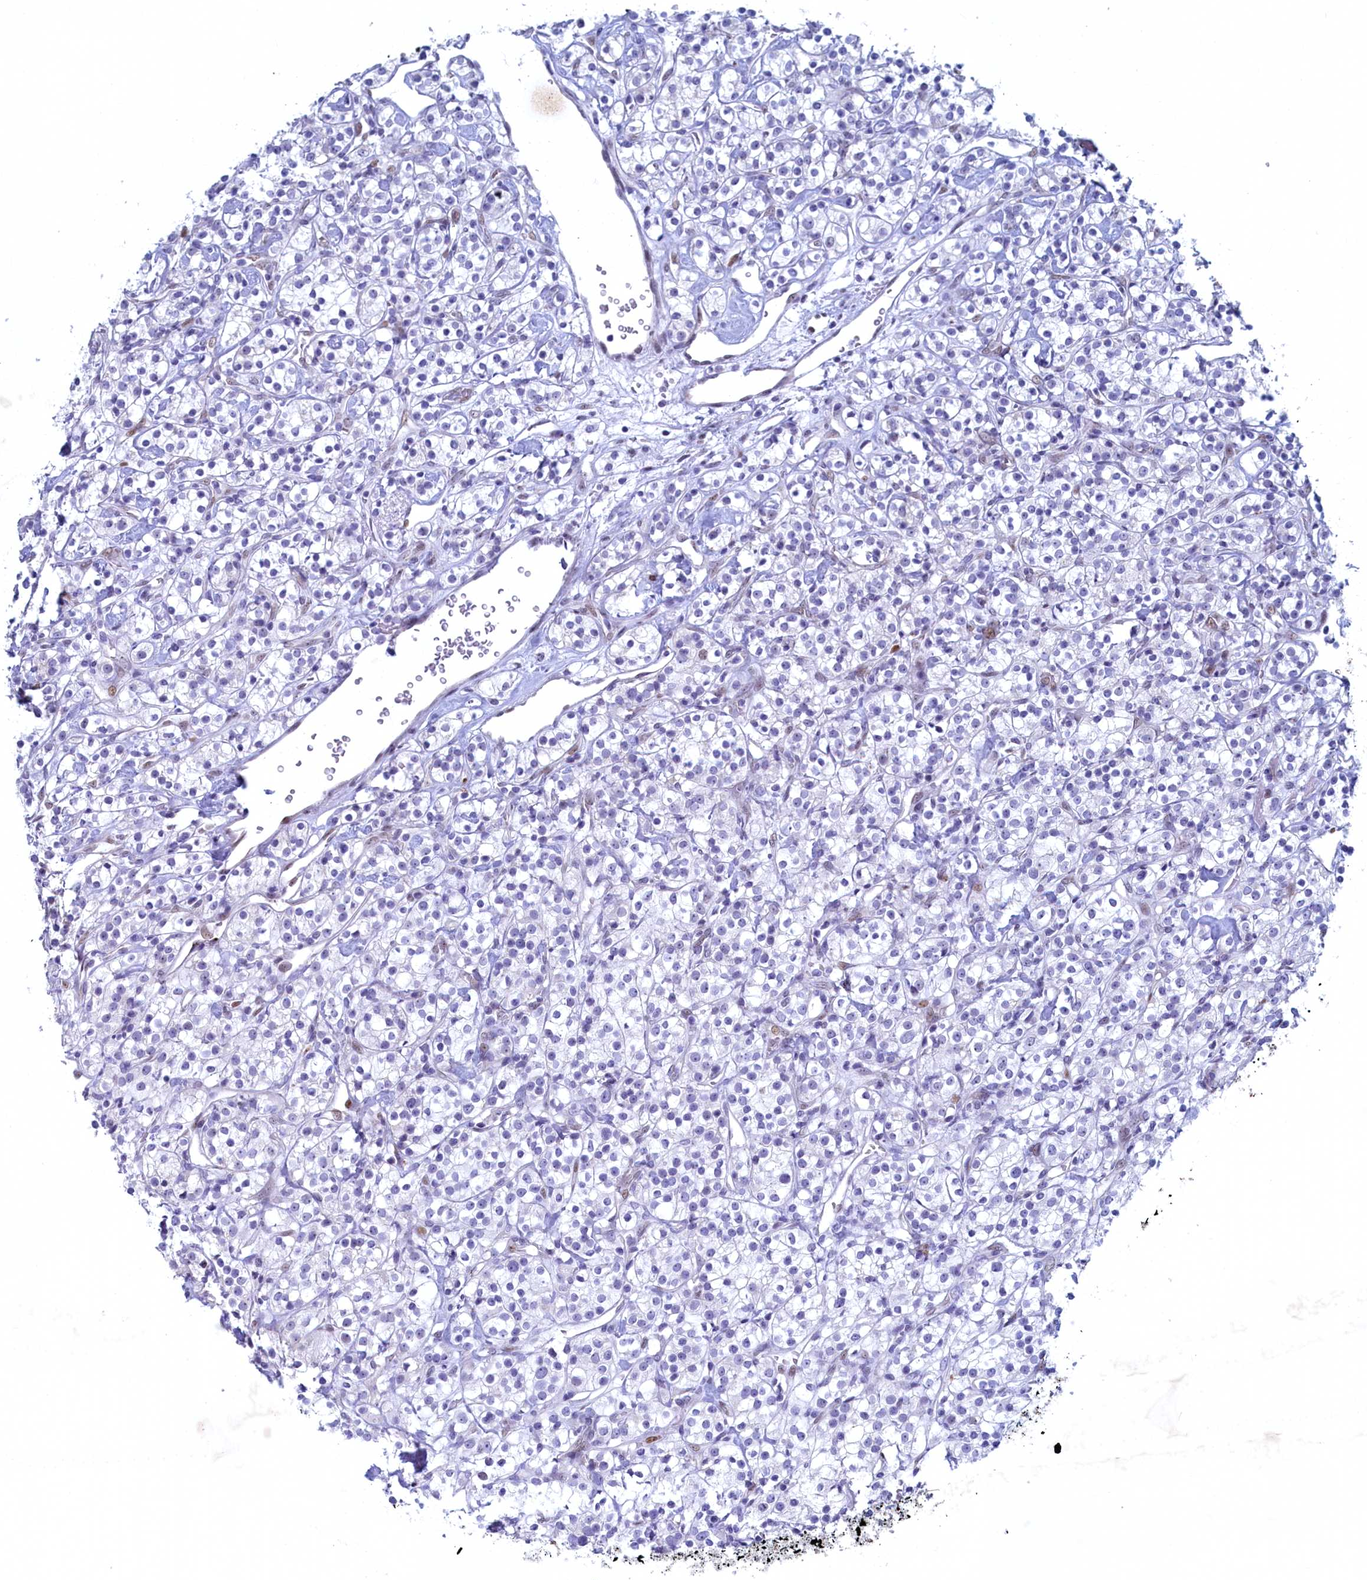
{"staining": {"intensity": "negative", "quantity": "none", "location": "none"}, "tissue": "renal cancer", "cell_type": "Tumor cells", "image_type": "cancer", "snomed": [{"axis": "morphology", "description": "Adenocarcinoma, NOS"}, {"axis": "topography", "description": "Kidney"}], "caption": "IHC of renal adenocarcinoma demonstrates no positivity in tumor cells.", "gene": "WDR76", "patient": {"sex": "male", "age": 77}}